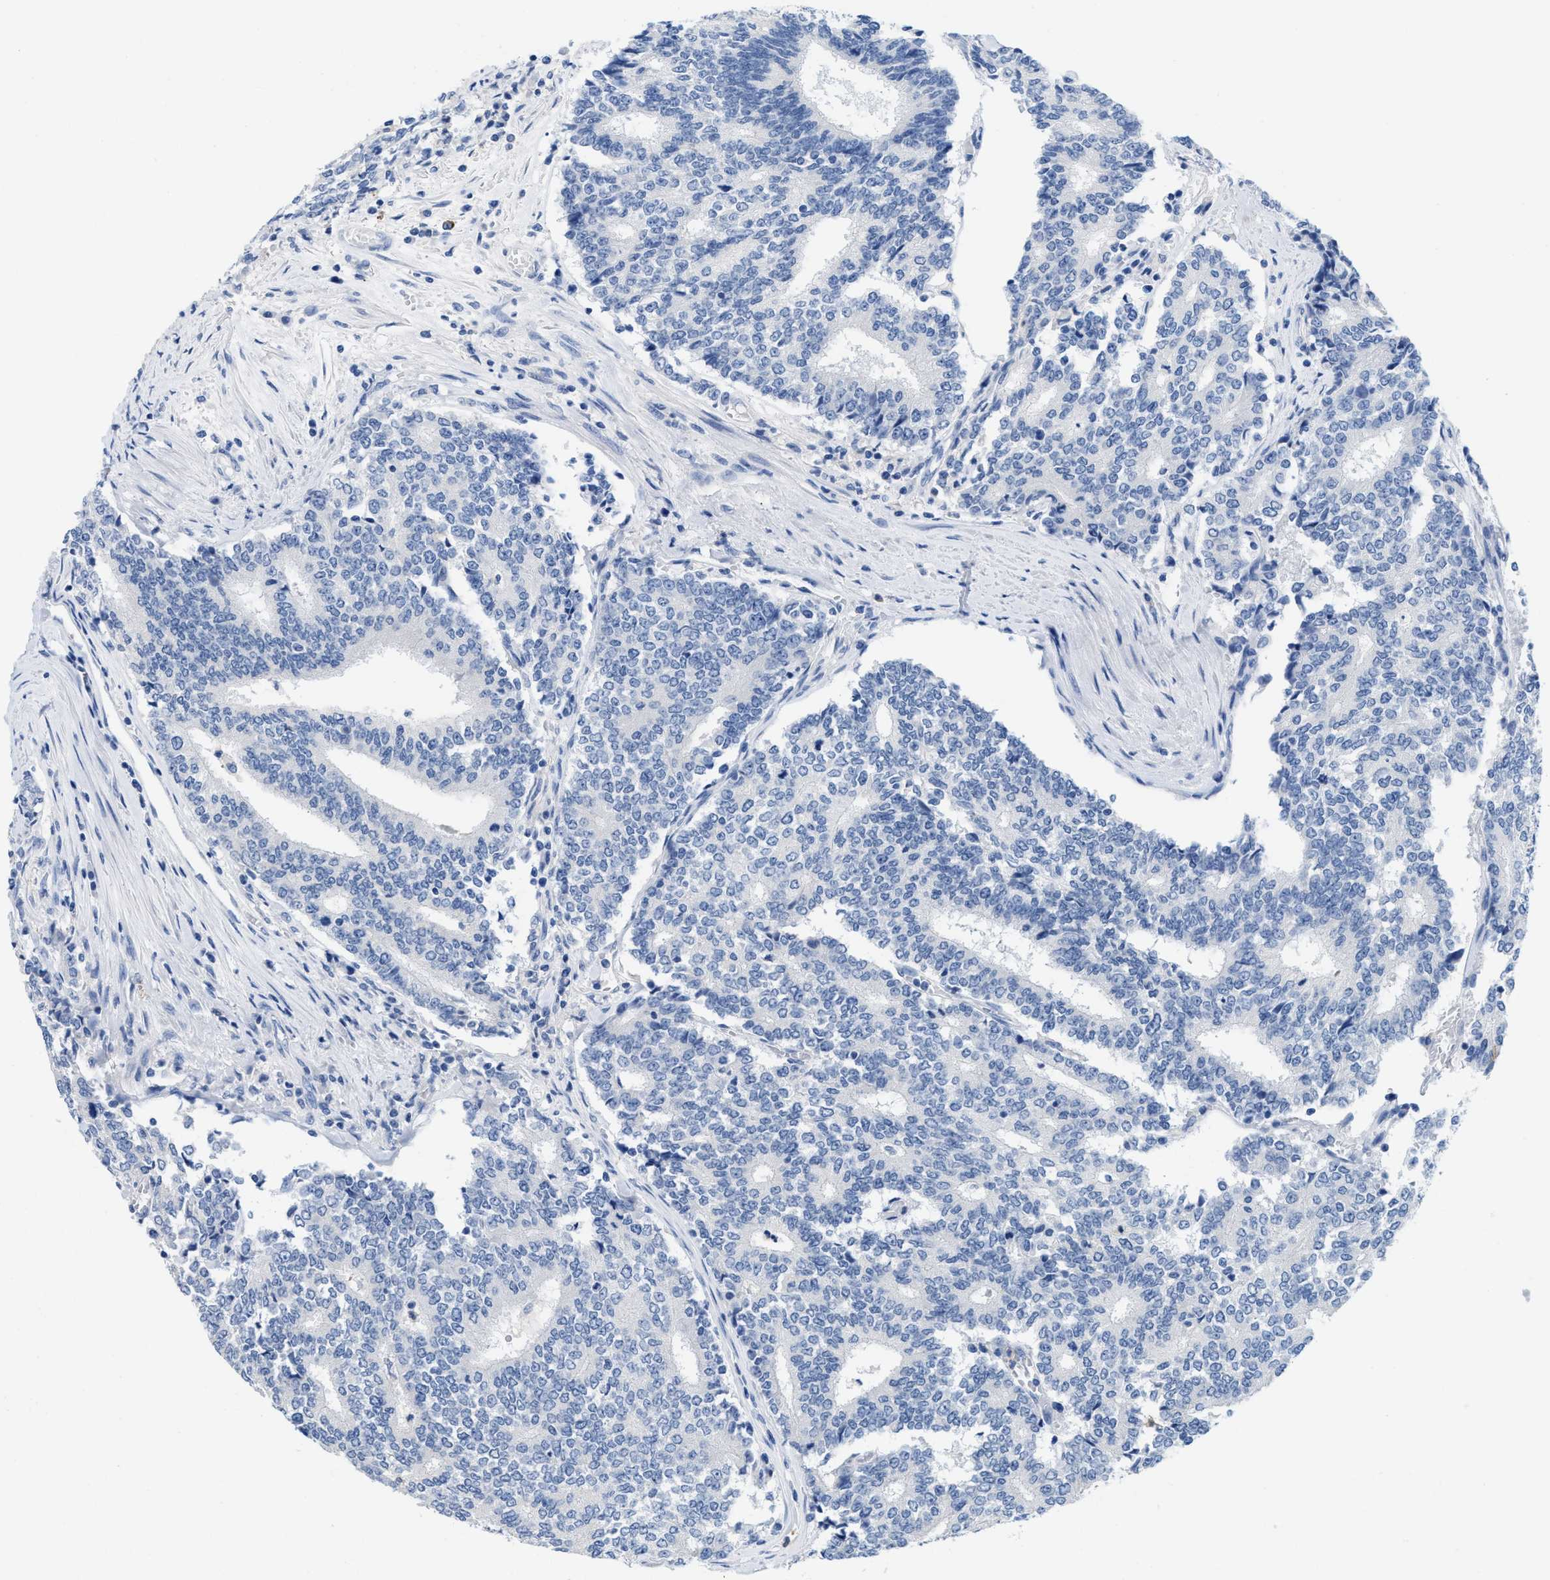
{"staining": {"intensity": "negative", "quantity": "none", "location": "none"}, "tissue": "prostate cancer", "cell_type": "Tumor cells", "image_type": "cancer", "snomed": [{"axis": "morphology", "description": "Normal tissue, NOS"}, {"axis": "morphology", "description": "Adenocarcinoma, High grade"}, {"axis": "topography", "description": "Prostate"}, {"axis": "topography", "description": "Seminal veicle"}], "caption": "Tumor cells show no significant staining in prostate adenocarcinoma (high-grade). (Stains: DAB immunohistochemistry with hematoxylin counter stain, Microscopy: brightfield microscopy at high magnification).", "gene": "CR1", "patient": {"sex": "male", "age": 55}}